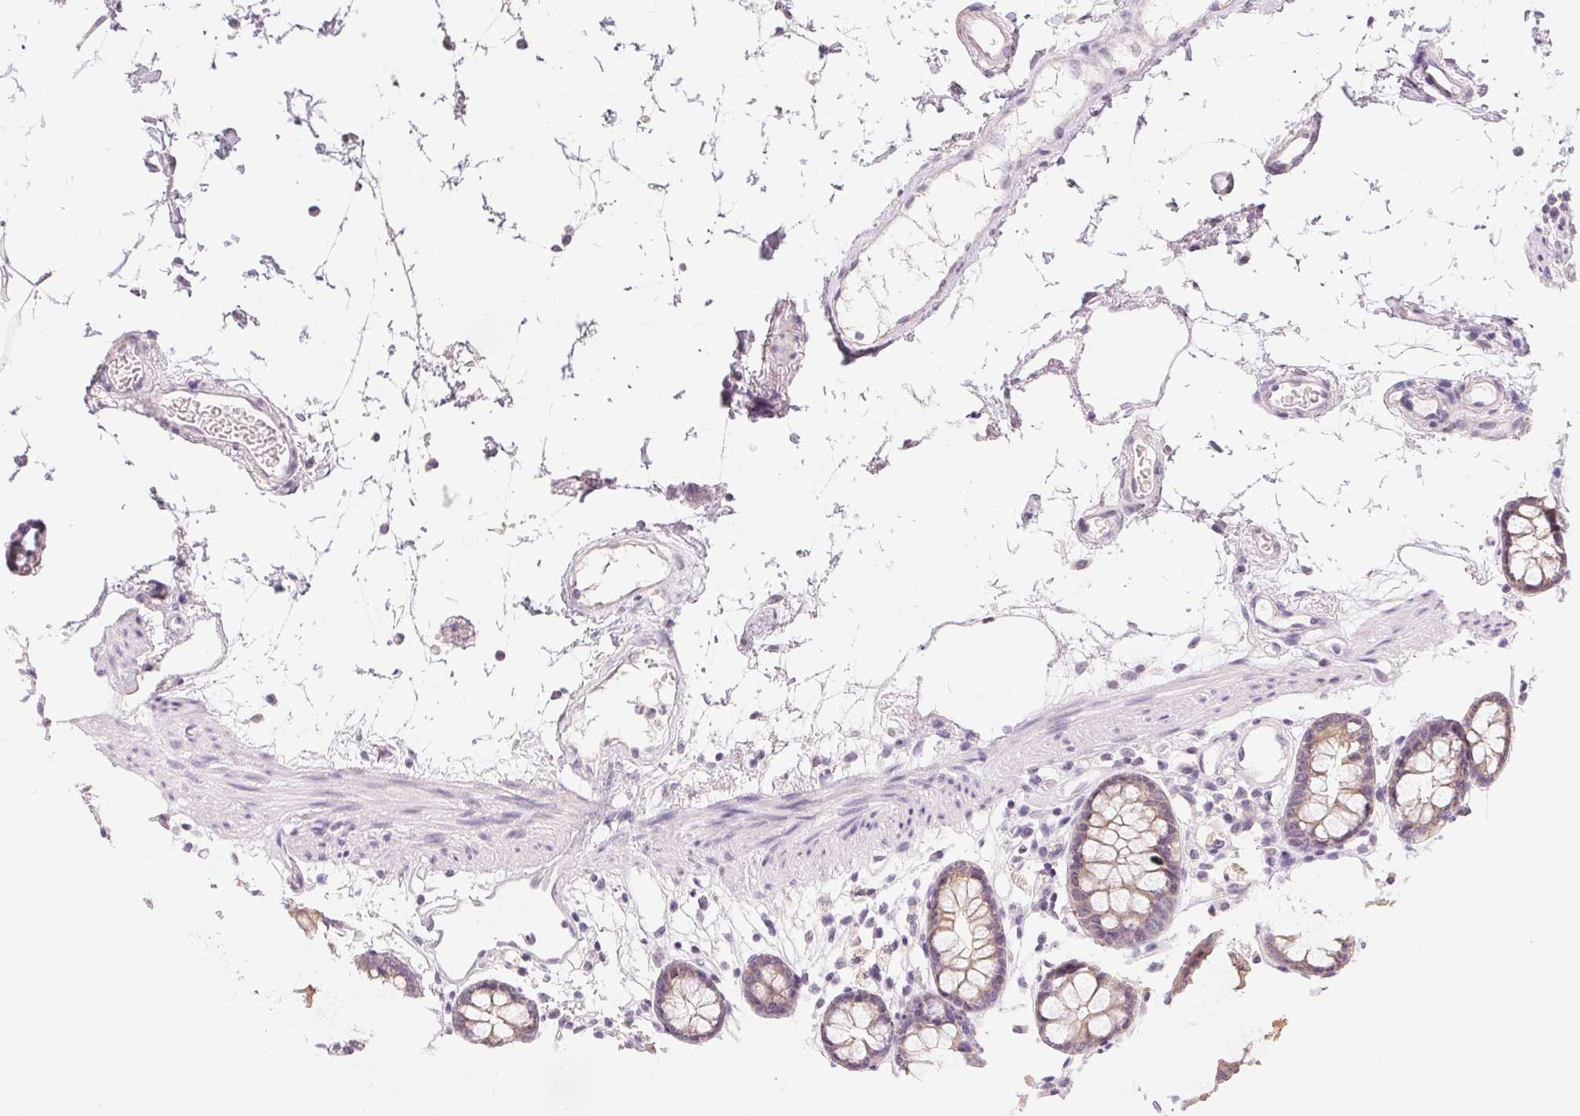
{"staining": {"intensity": "negative", "quantity": "none", "location": "none"}, "tissue": "colon", "cell_type": "Endothelial cells", "image_type": "normal", "snomed": [{"axis": "morphology", "description": "Normal tissue, NOS"}, {"axis": "topography", "description": "Colon"}], "caption": "Histopathology image shows no significant protein staining in endothelial cells of benign colon.", "gene": "SFTPD", "patient": {"sex": "female", "age": 84}}